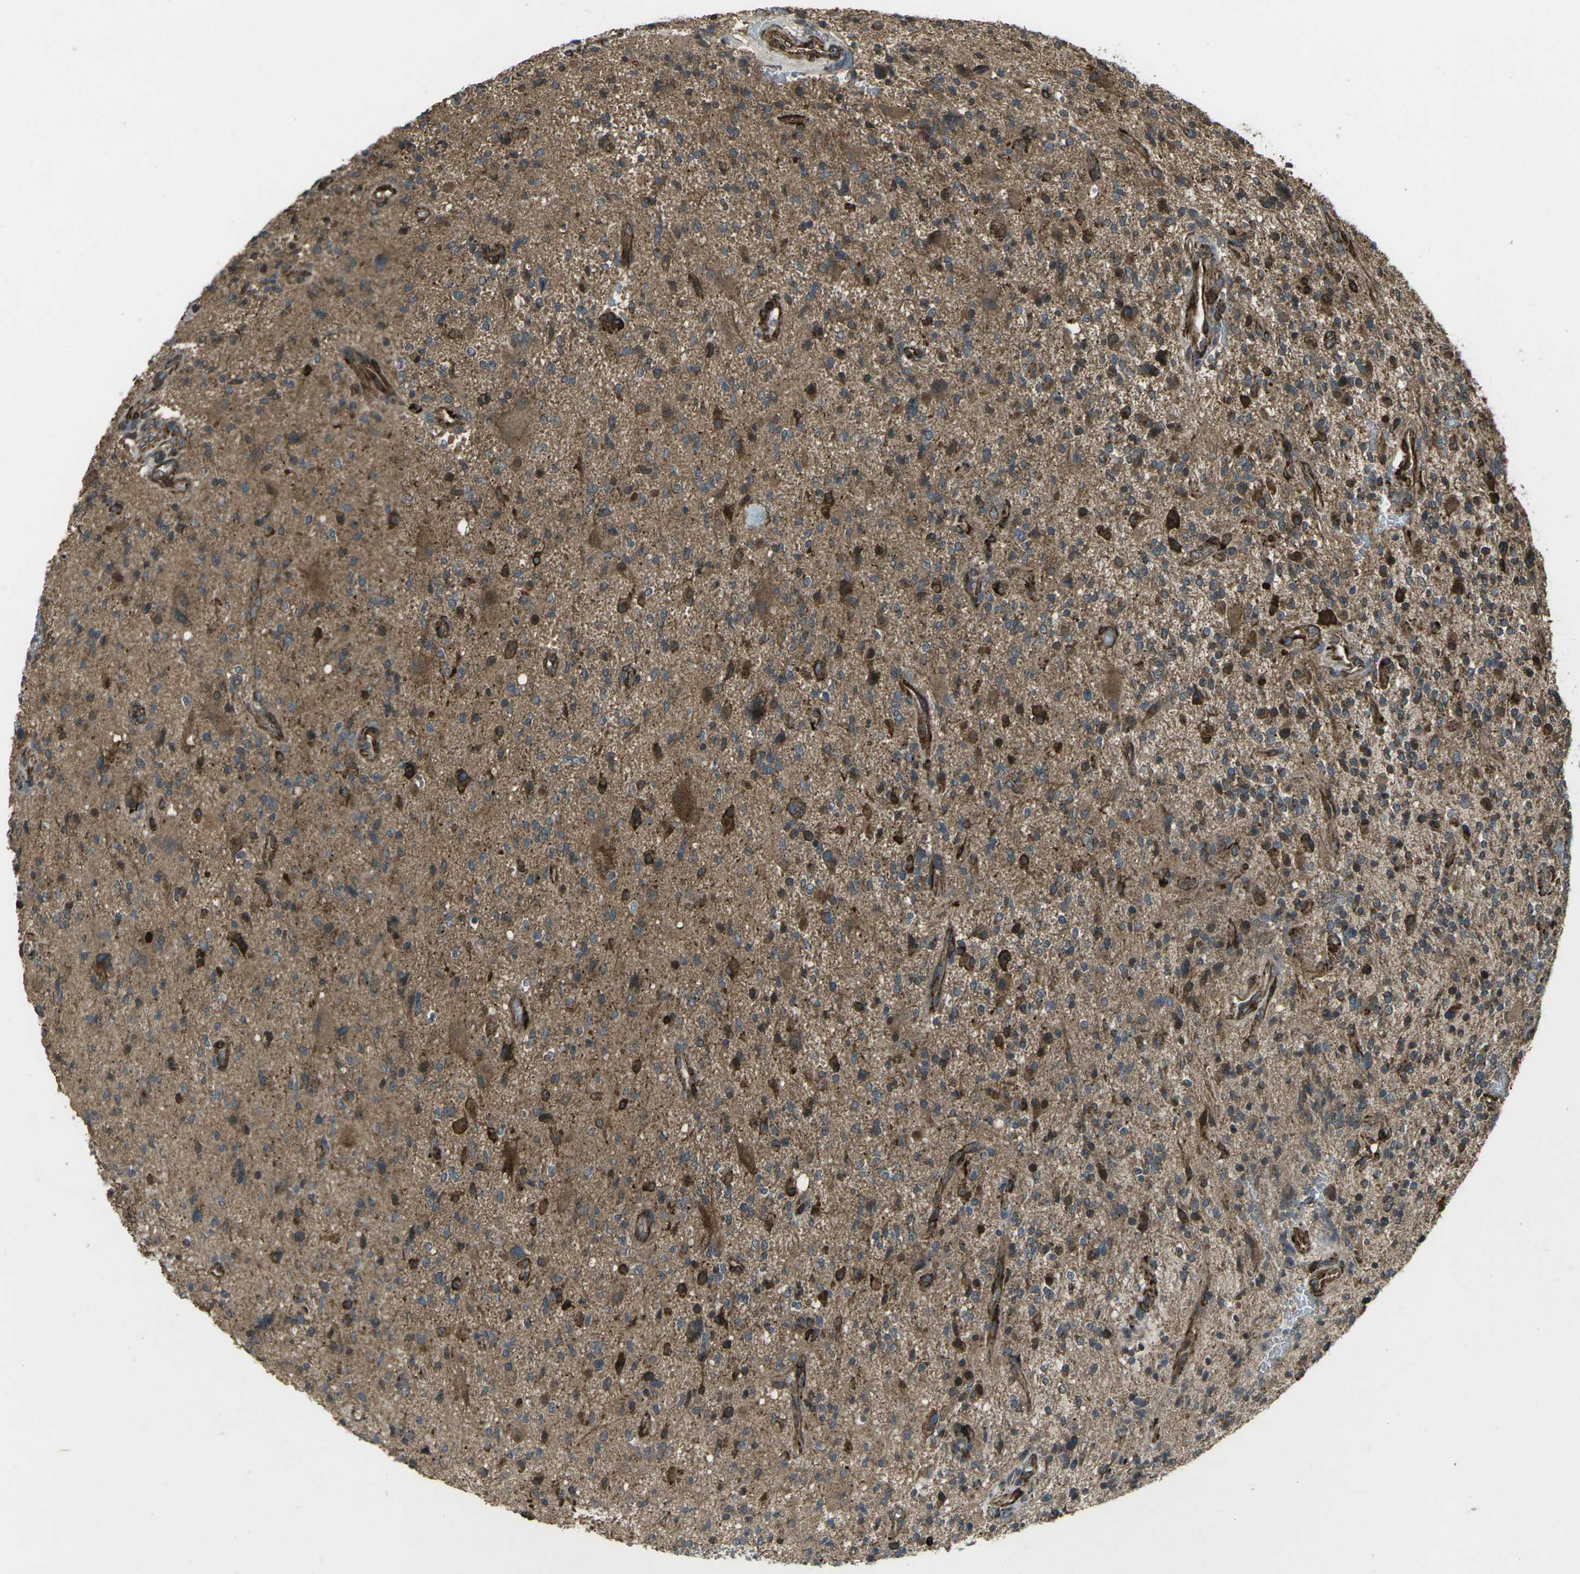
{"staining": {"intensity": "moderate", "quantity": ">75%", "location": "cytoplasmic/membranous"}, "tissue": "glioma", "cell_type": "Tumor cells", "image_type": "cancer", "snomed": [{"axis": "morphology", "description": "Glioma, malignant, High grade"}, {"axis": "topography", "description": "Brain"}], "caption": "IHC micrograph of neoplastic tissue: human glioma stained using IHC reveals medium levels of moderate protein expression localized specifically in the cytoplasmic/membranous of tumor cells, appearing as a cytoplasmic/membranous brown color.", "gene": "LSMEM1", "patient": {"sex": "male", "age": 48}}